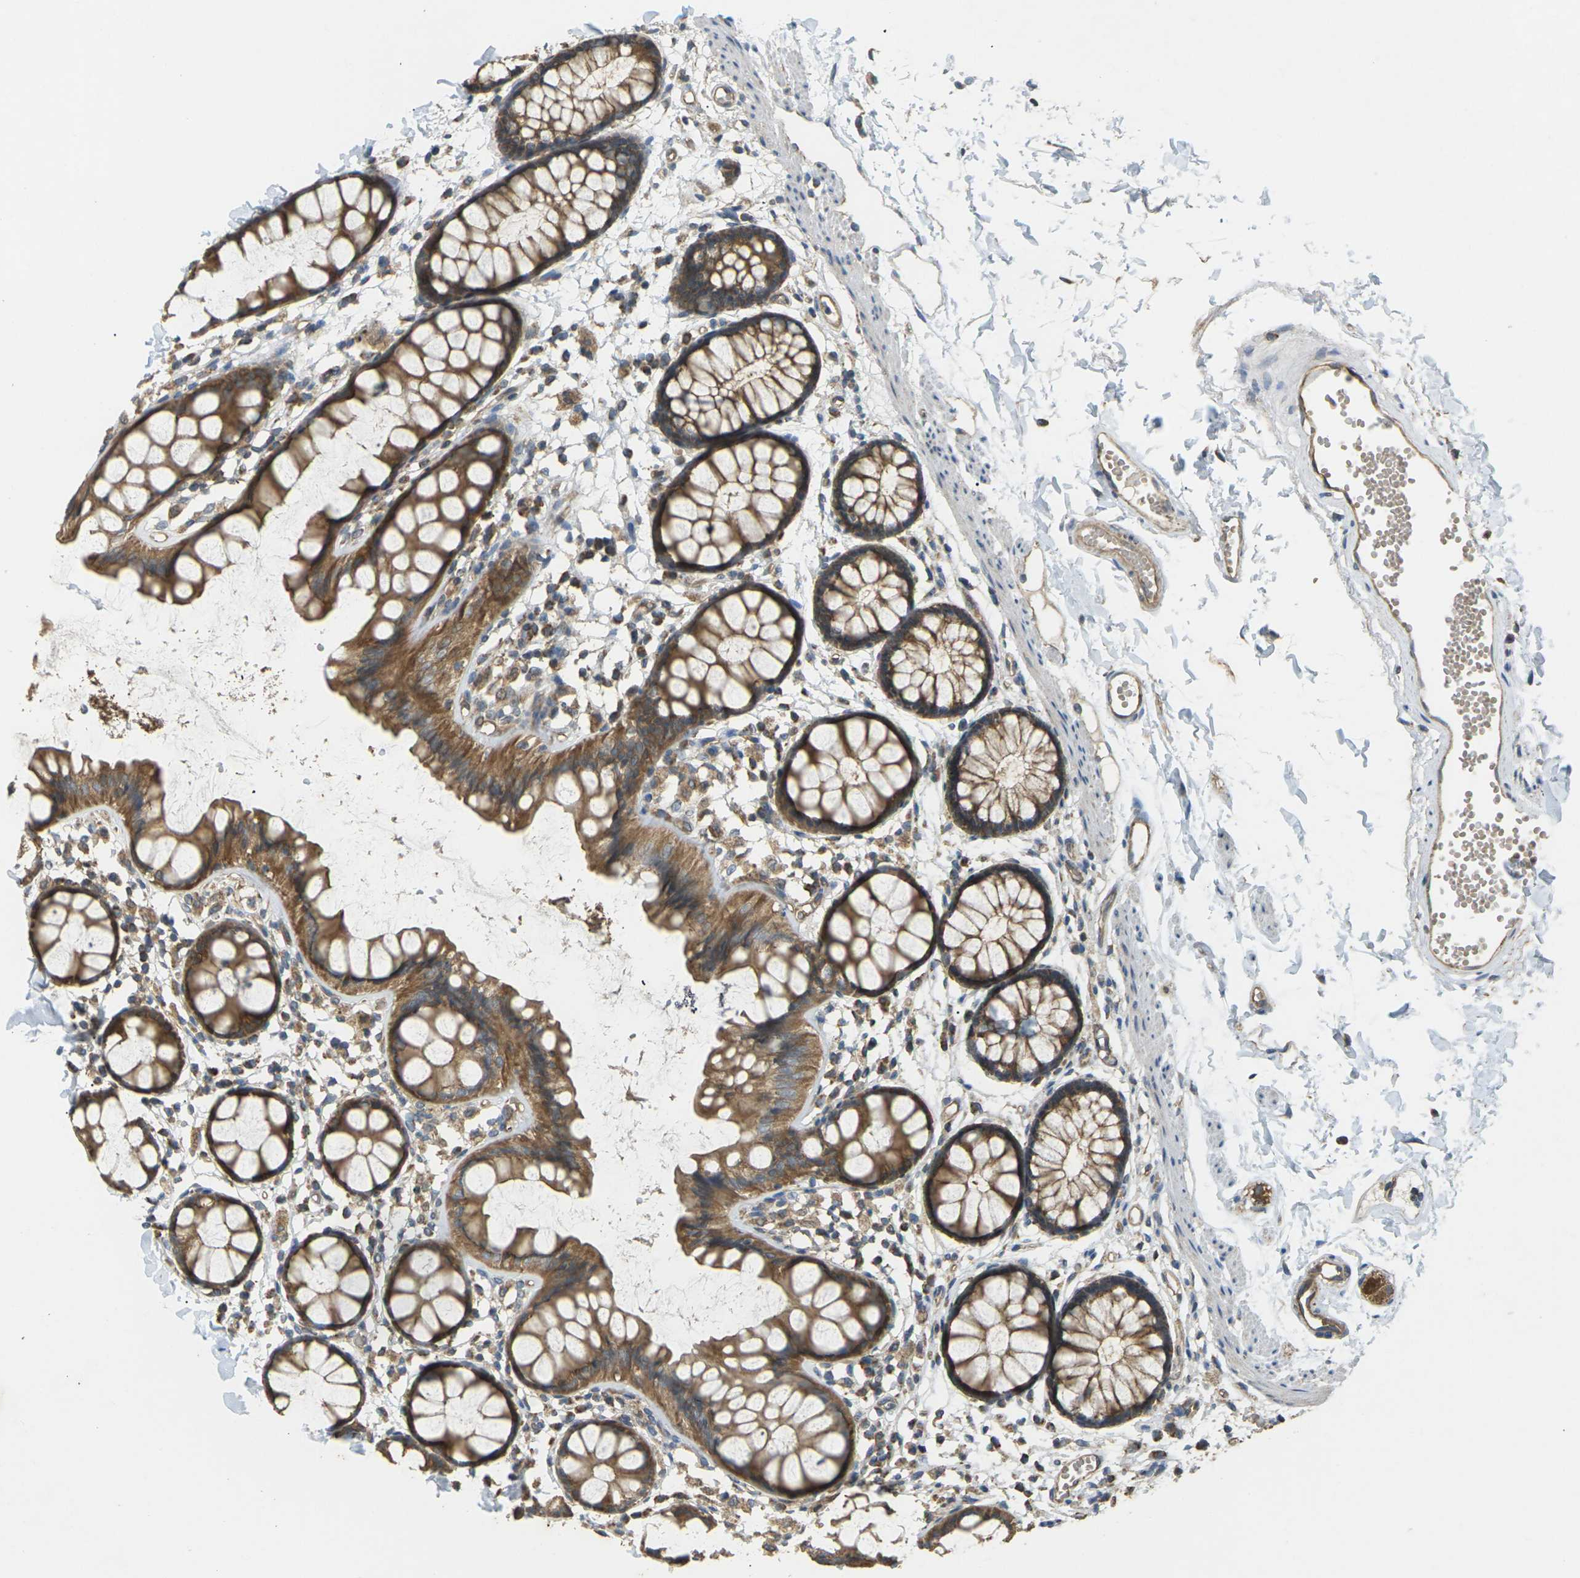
{"staining": {"intensity": "moderate", "quantity": ">75%", "location": "cytoplasmic/membranous"}, "tissue": "rectum", "cell_type": "Glandular cells", "image_type": "normal", "snomed": [{"axis": "morphology", "description": "Normal tissue, NOS"}, {"axis": "topography", "description": "Rectum"}], "caption": "IHC (DAB) staining of benign human rectum shows moderate cytoplasmic/membranous protein expression in about >75% of glandular cells.", "gene": "KSR1", "patient": {"sex": "female", "age": 66}}